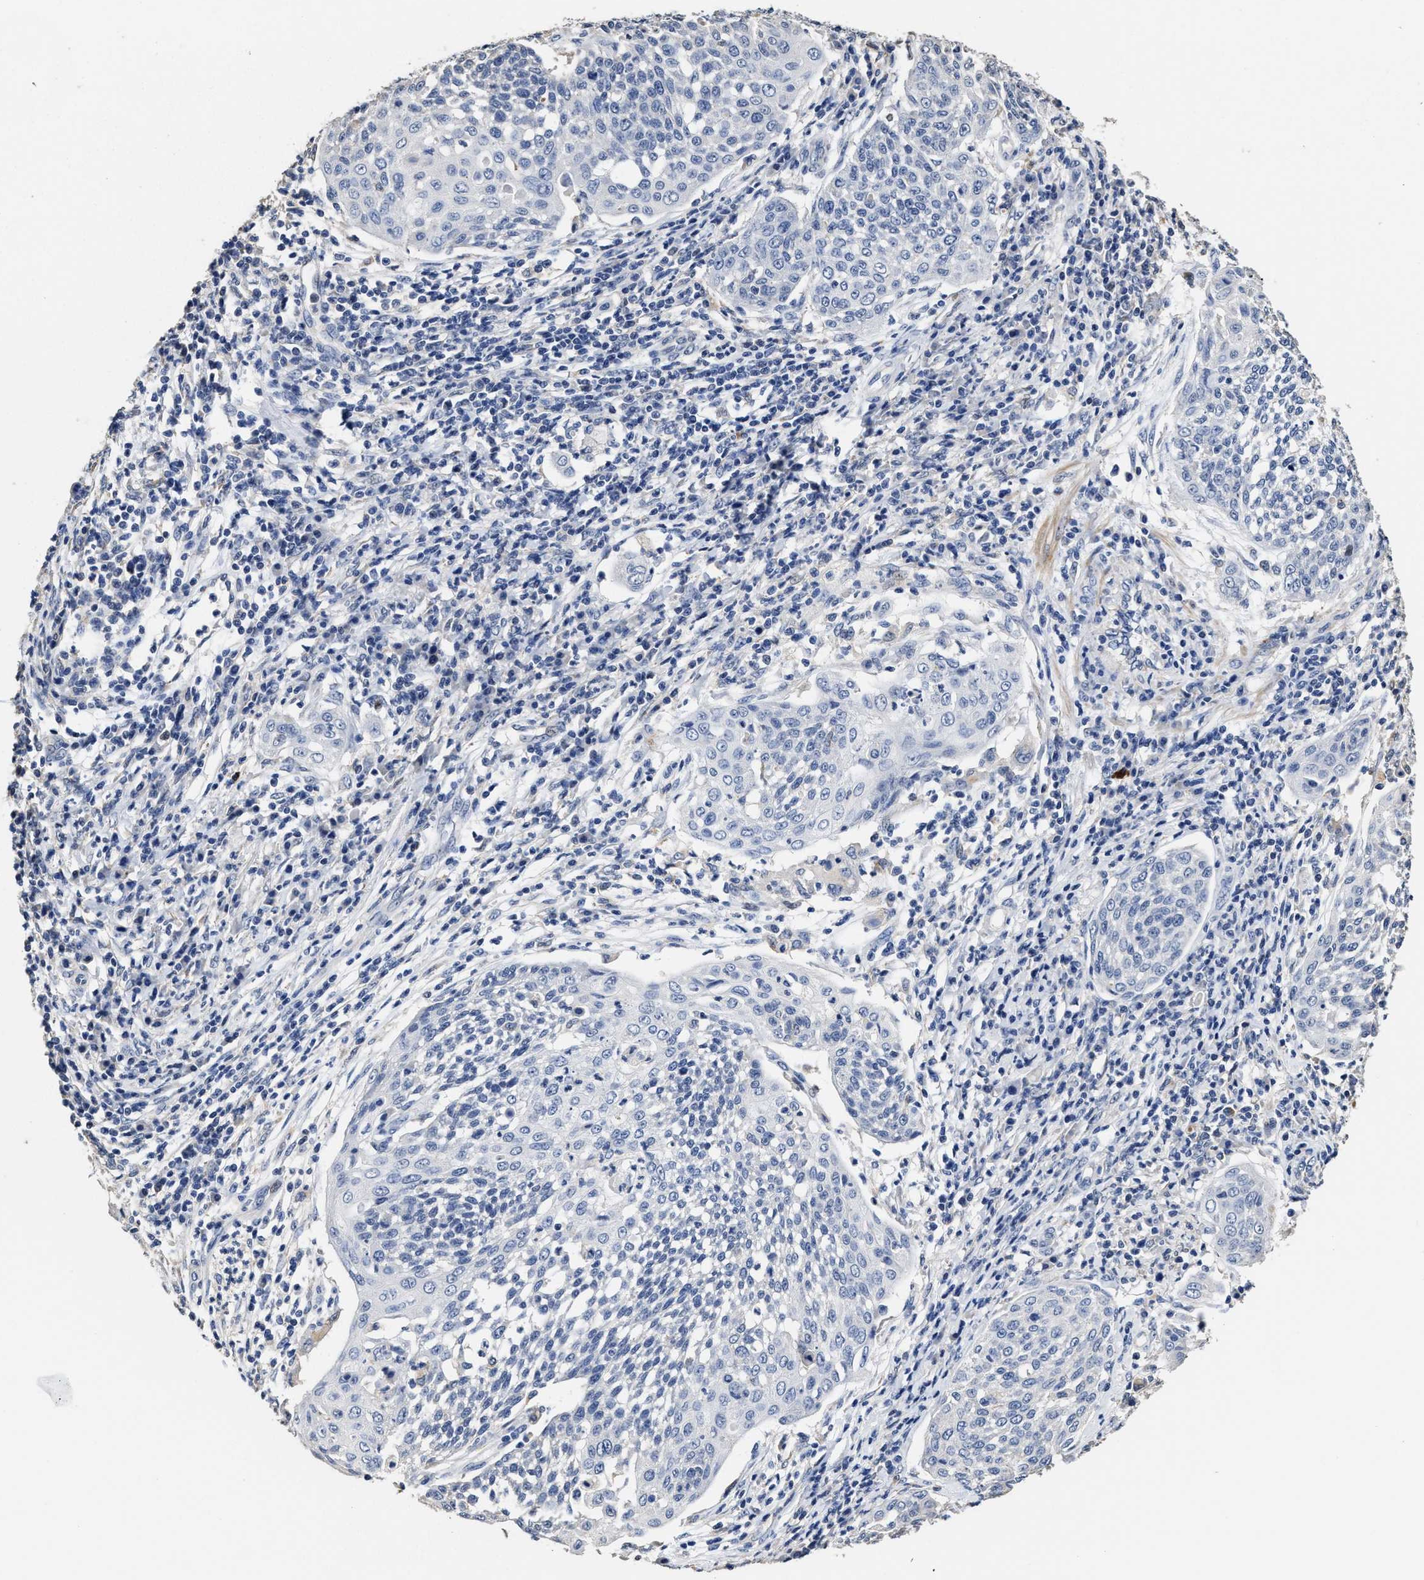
{"staining": {"intensity": "negative", "quantity": "none", "location": "none"}, "tissue": "cervical cancer", "cell_type": "Tumor cells", "image_type": "cancer", "snomed": [{"axis": "morphology", "description": "Squamous cell carcinoma, NOS"}, {"axis": "topography", "description": "Cervix"}], "caption": "Protein analysis of cervical squamous cell carcinoma reveals no significant expression in tumor cells. (DAB IHC, high magnification).", "gene": "ZFAT", "patient": {"sex": "female", "age": 34}}